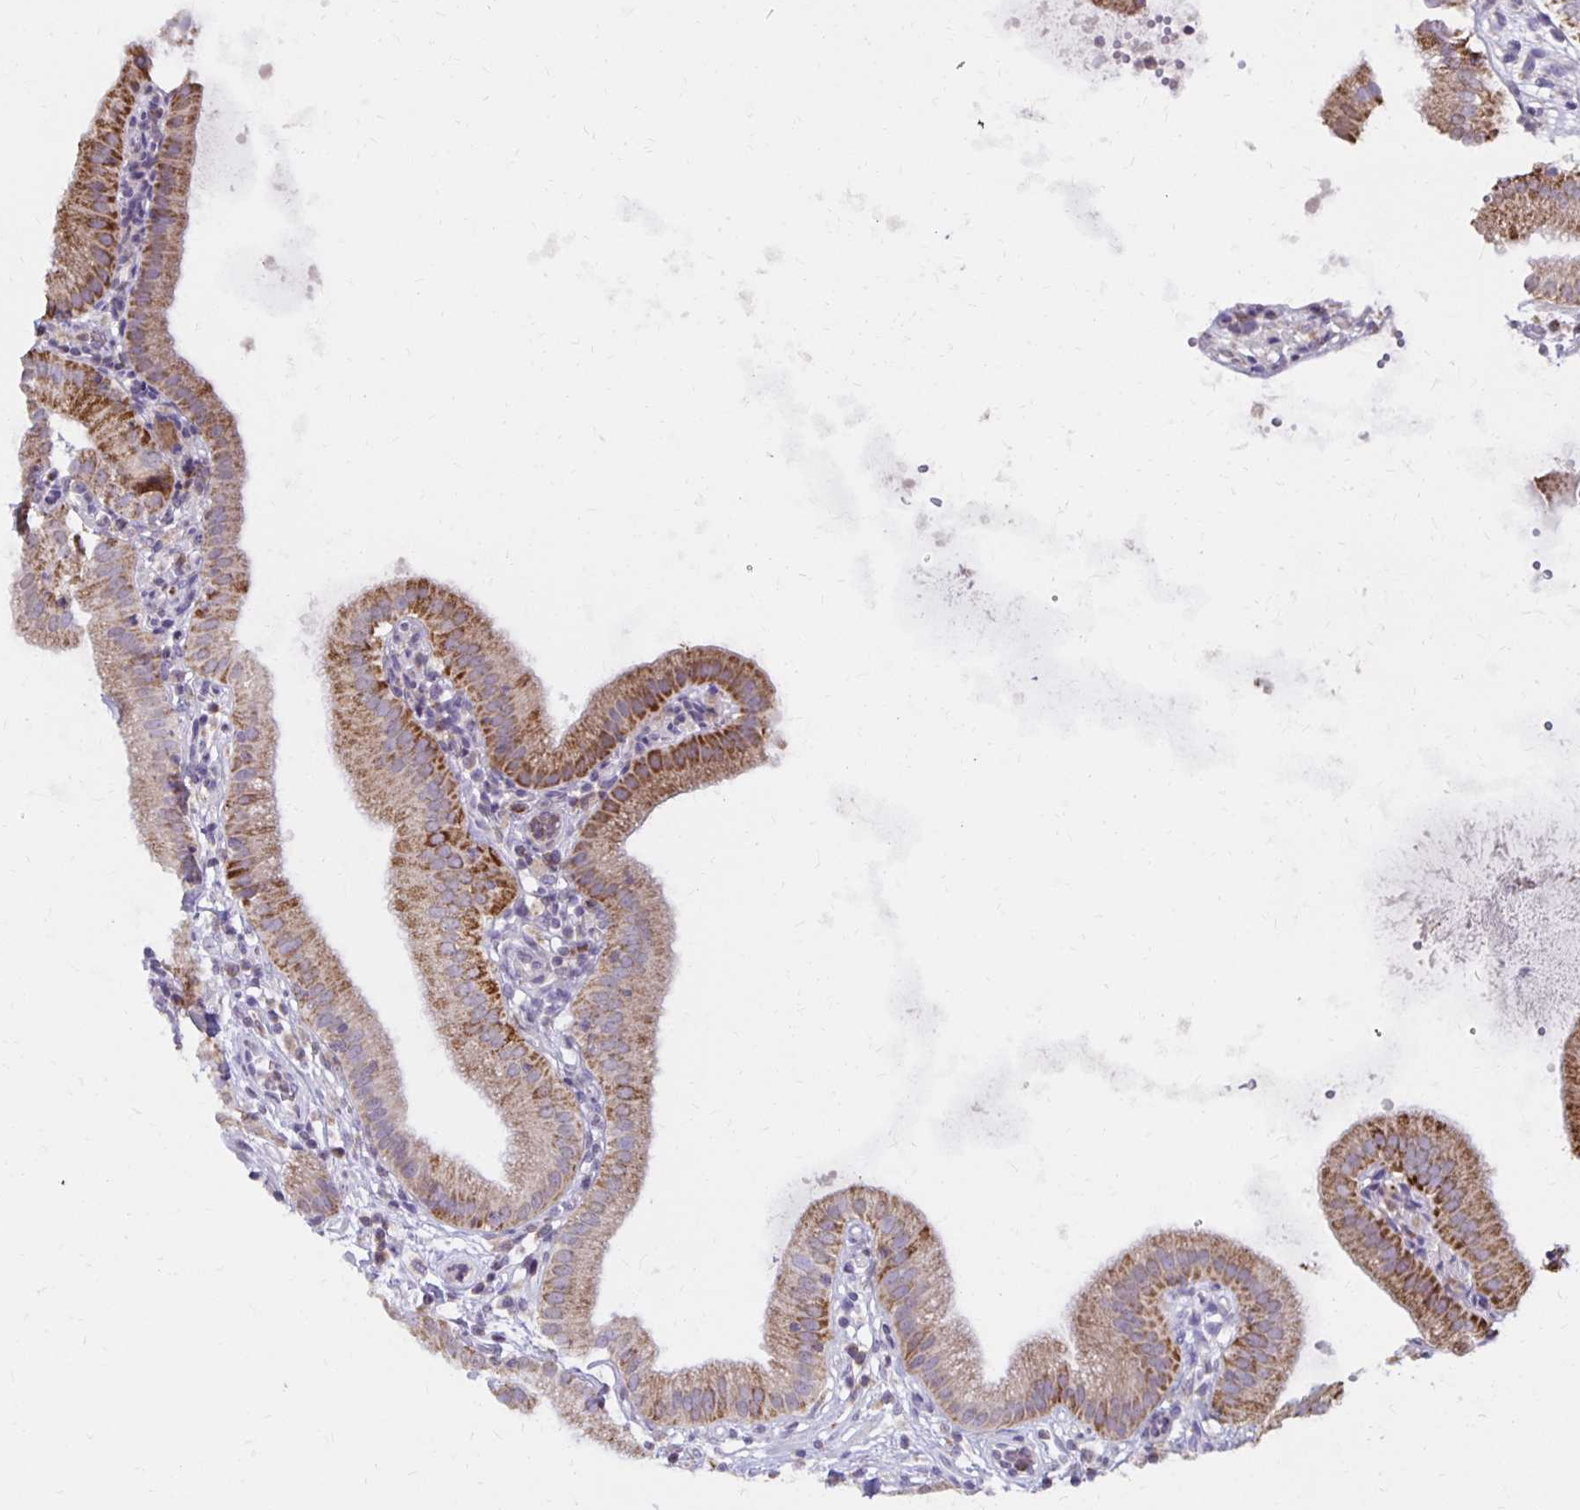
{"staining": {"intensity": "moderate", "quantity": ">75%", "location": "cytoplasmic/membranous"}, "tissue": "gallbladder", "cell_type": "Glandular cells", "image_type": "normal", "snomed": [{"axis": "morphology", "description": "Normal tissue, NOS"}, {"axis": "topography", "description": "Gallbladder"}], "caption": "Protein staining exhibits moderate cytoplasmic/membranous positivity in approximately >75% of glandular cells in normal gallbladder.", "gene": "IER3", "patient": {"sex": "female", "age": 65}}